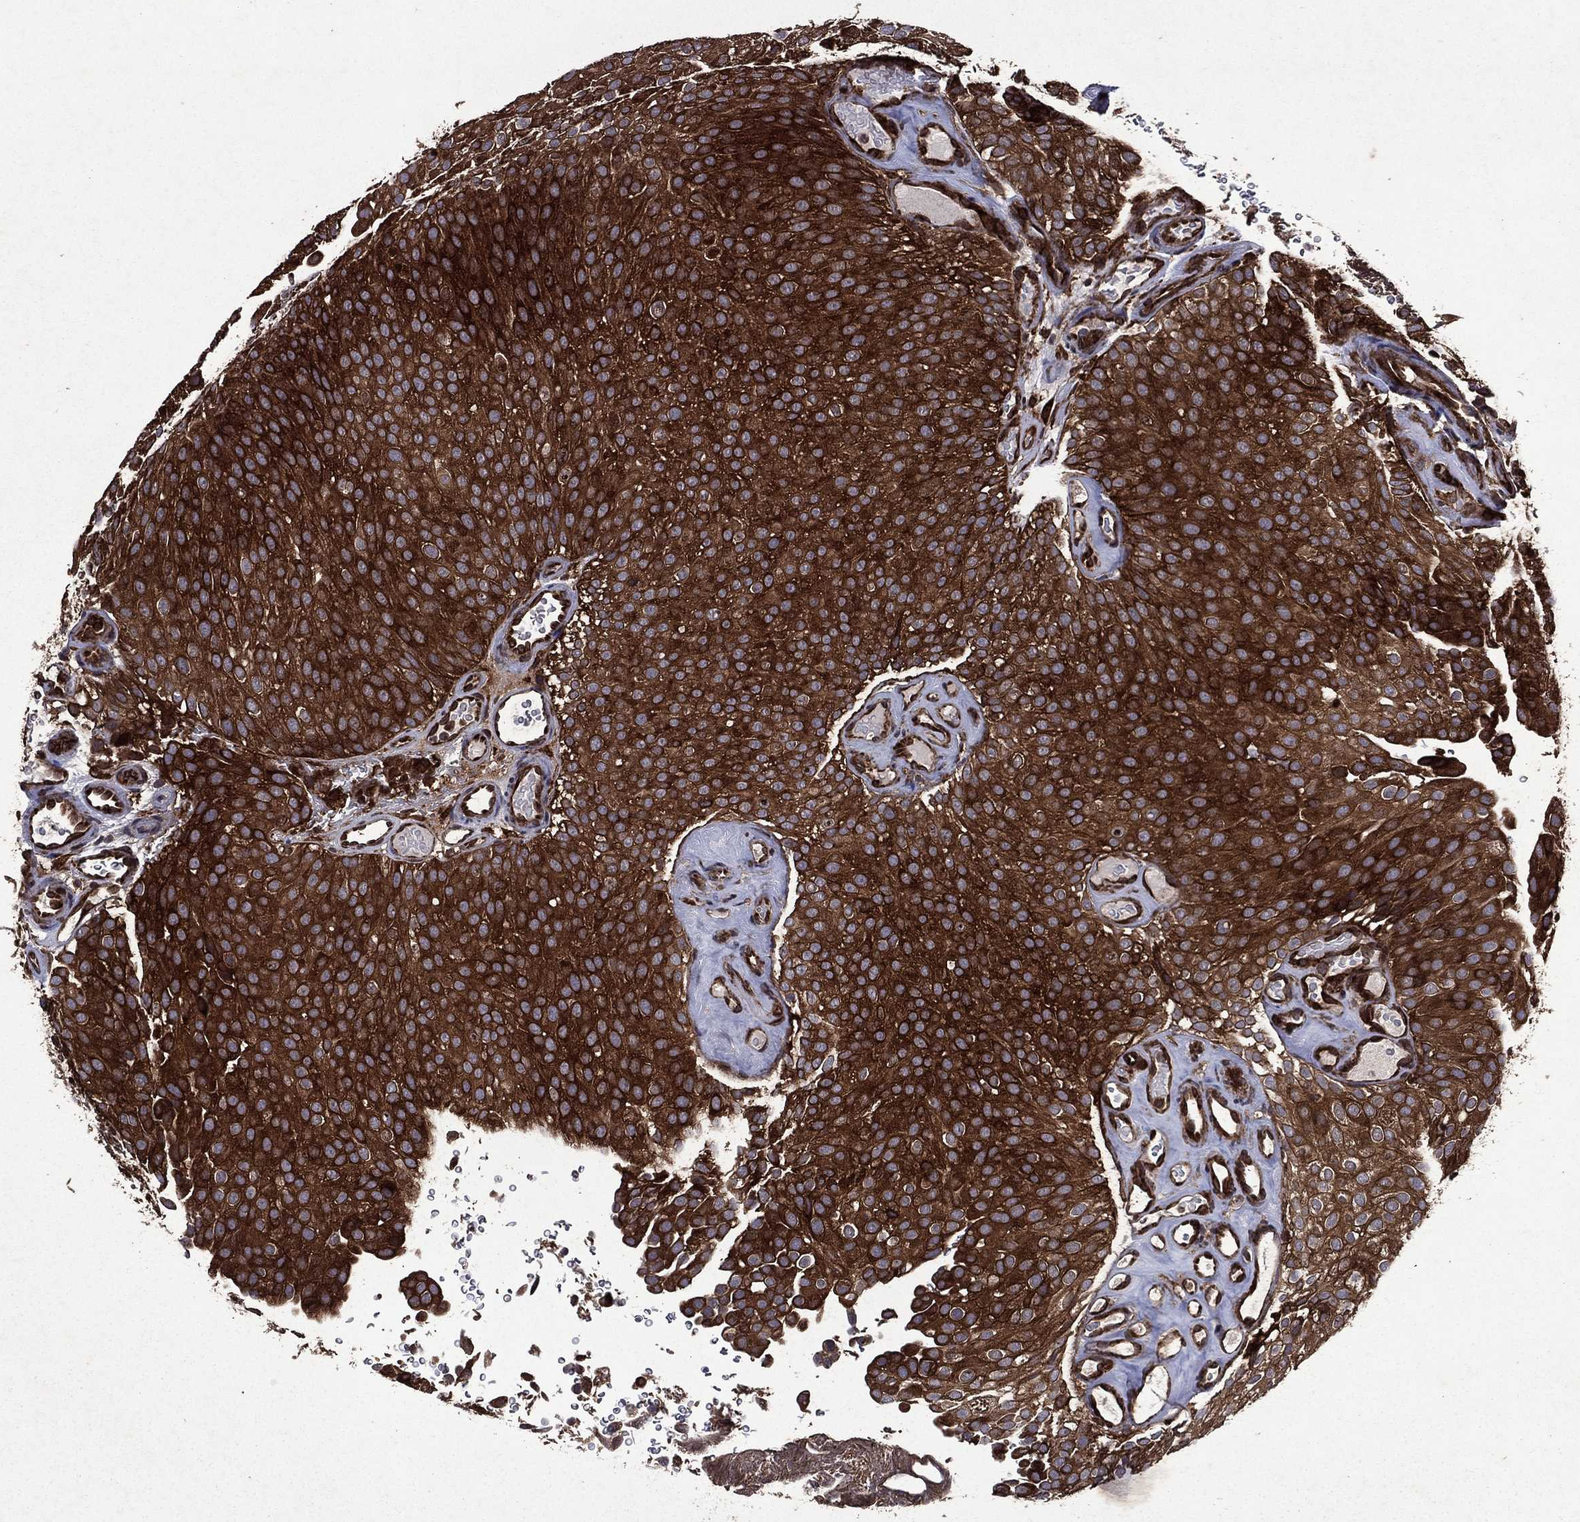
{"staining": {"intensity": "strong", "quantity": ">75%", "location": "cytoplasmic/membranous"}, "tissue": "urothelial cancer", "cell_type": "Tumor cells", "image_type": "cancer", "snomed": [{"axis": "morphology", "description": "Urothelial carcinoma, Low grade"}, {"axis": "topography", "description": "Urinary bladder"}], "caption": "Protein analysis of urothelial cancer tissue reveals strong cytoplasmic/membranous staining in approximately >75% of tumor cells.", "gene": "EIF2B4", "patient": {"sex": "male", "age": 78}}